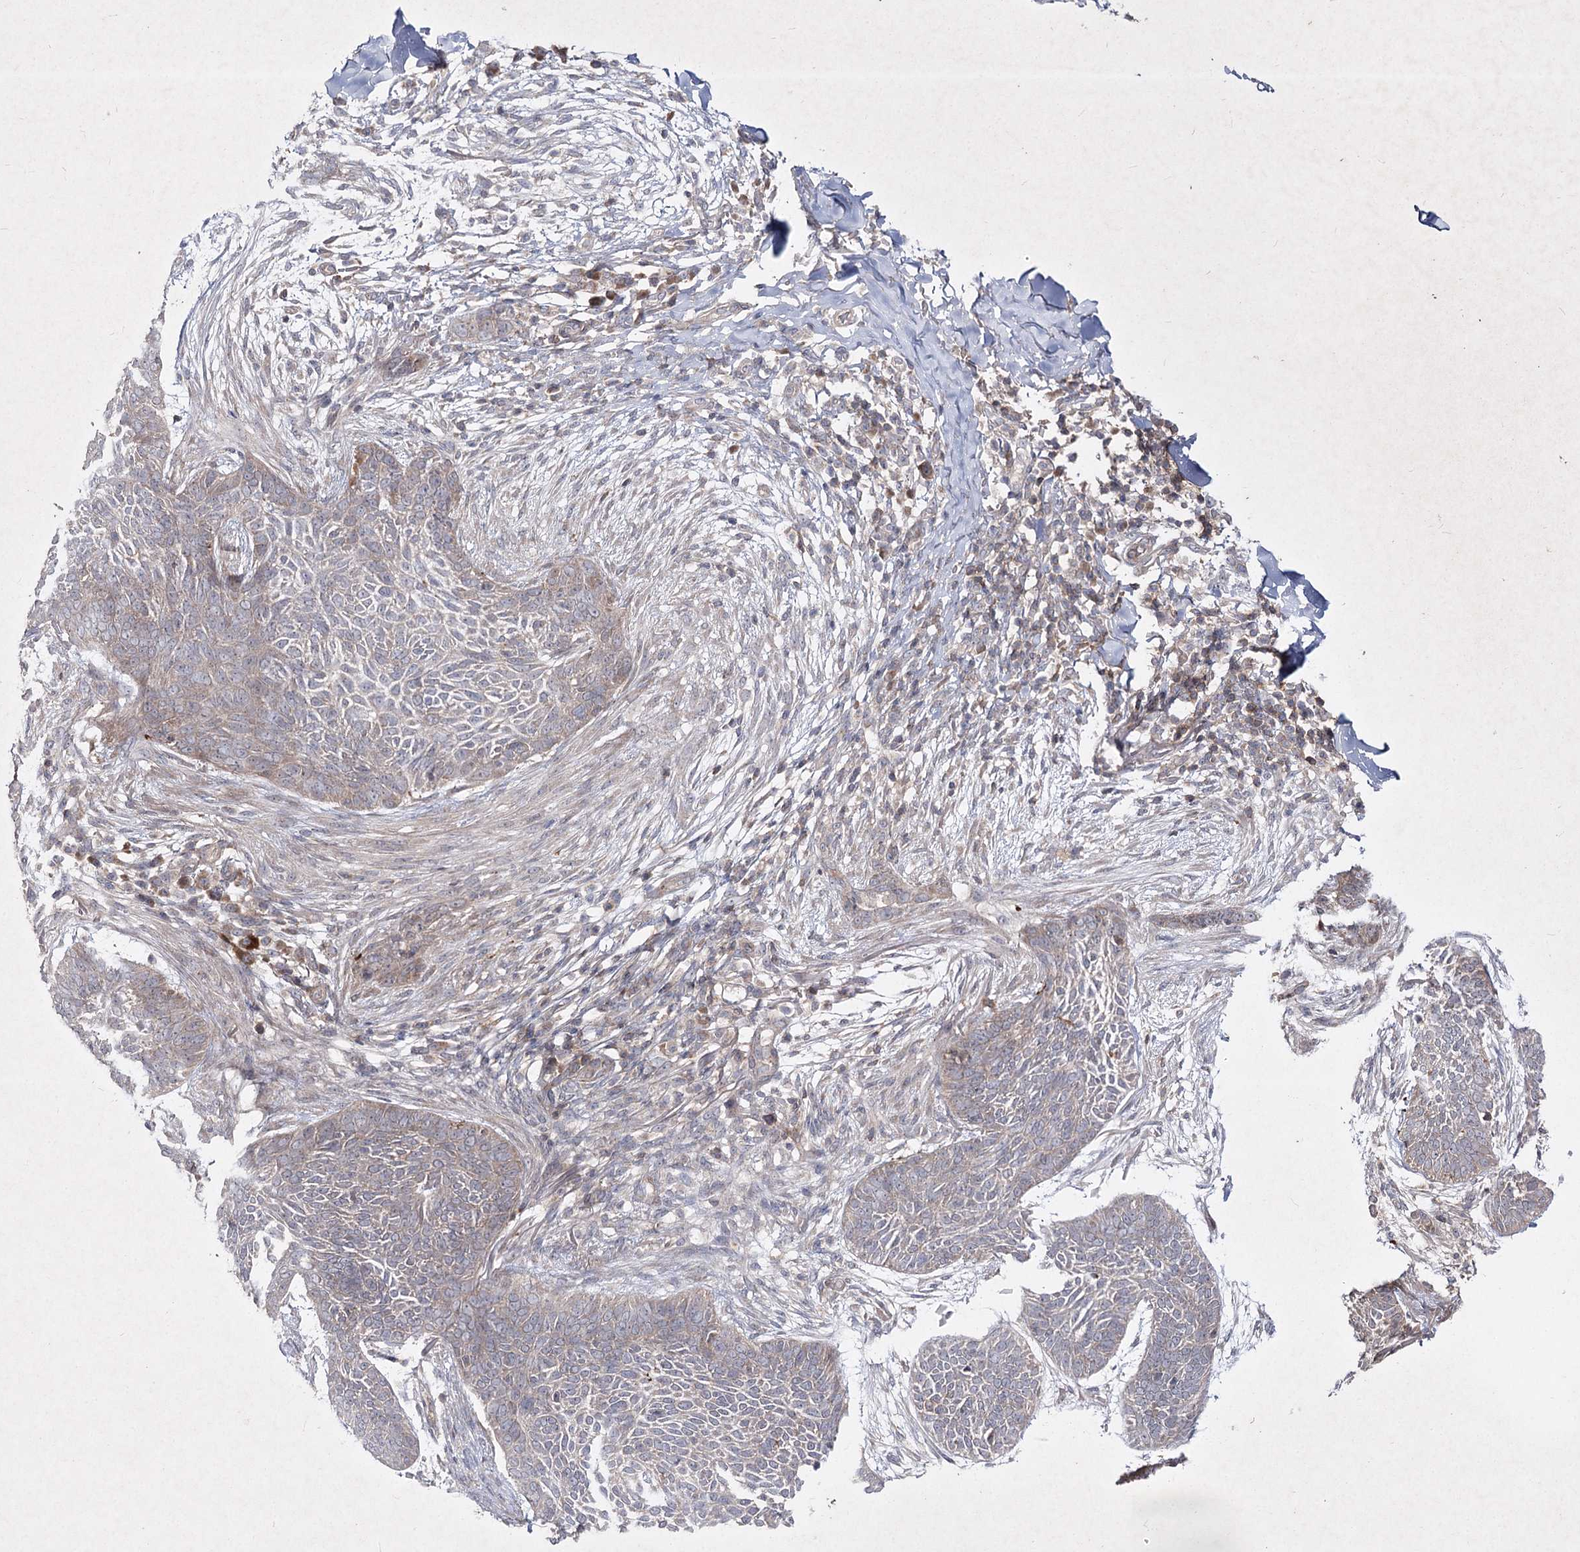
{"staining": {"intensity": "weak", "quantity": "25%-75%", "location": "cytoplasmic/membranous"}, "tissue": "skin cancer", "cell_type": "Tumor cells", "image_type": "cancer", "snomed": [{"axis": "morphology", "description": "Basal cell carcinoma"}, {"axis": "topography", "description": "Skin"}], "caption": "Basal cell carcinoma (skin) stained with IHC exhibits weak cytoplasmic/membranous positivity in about 25%-75% of tumor cells.", "gene": "CIB2", "patient": {"sex": "male", "age": 85}}